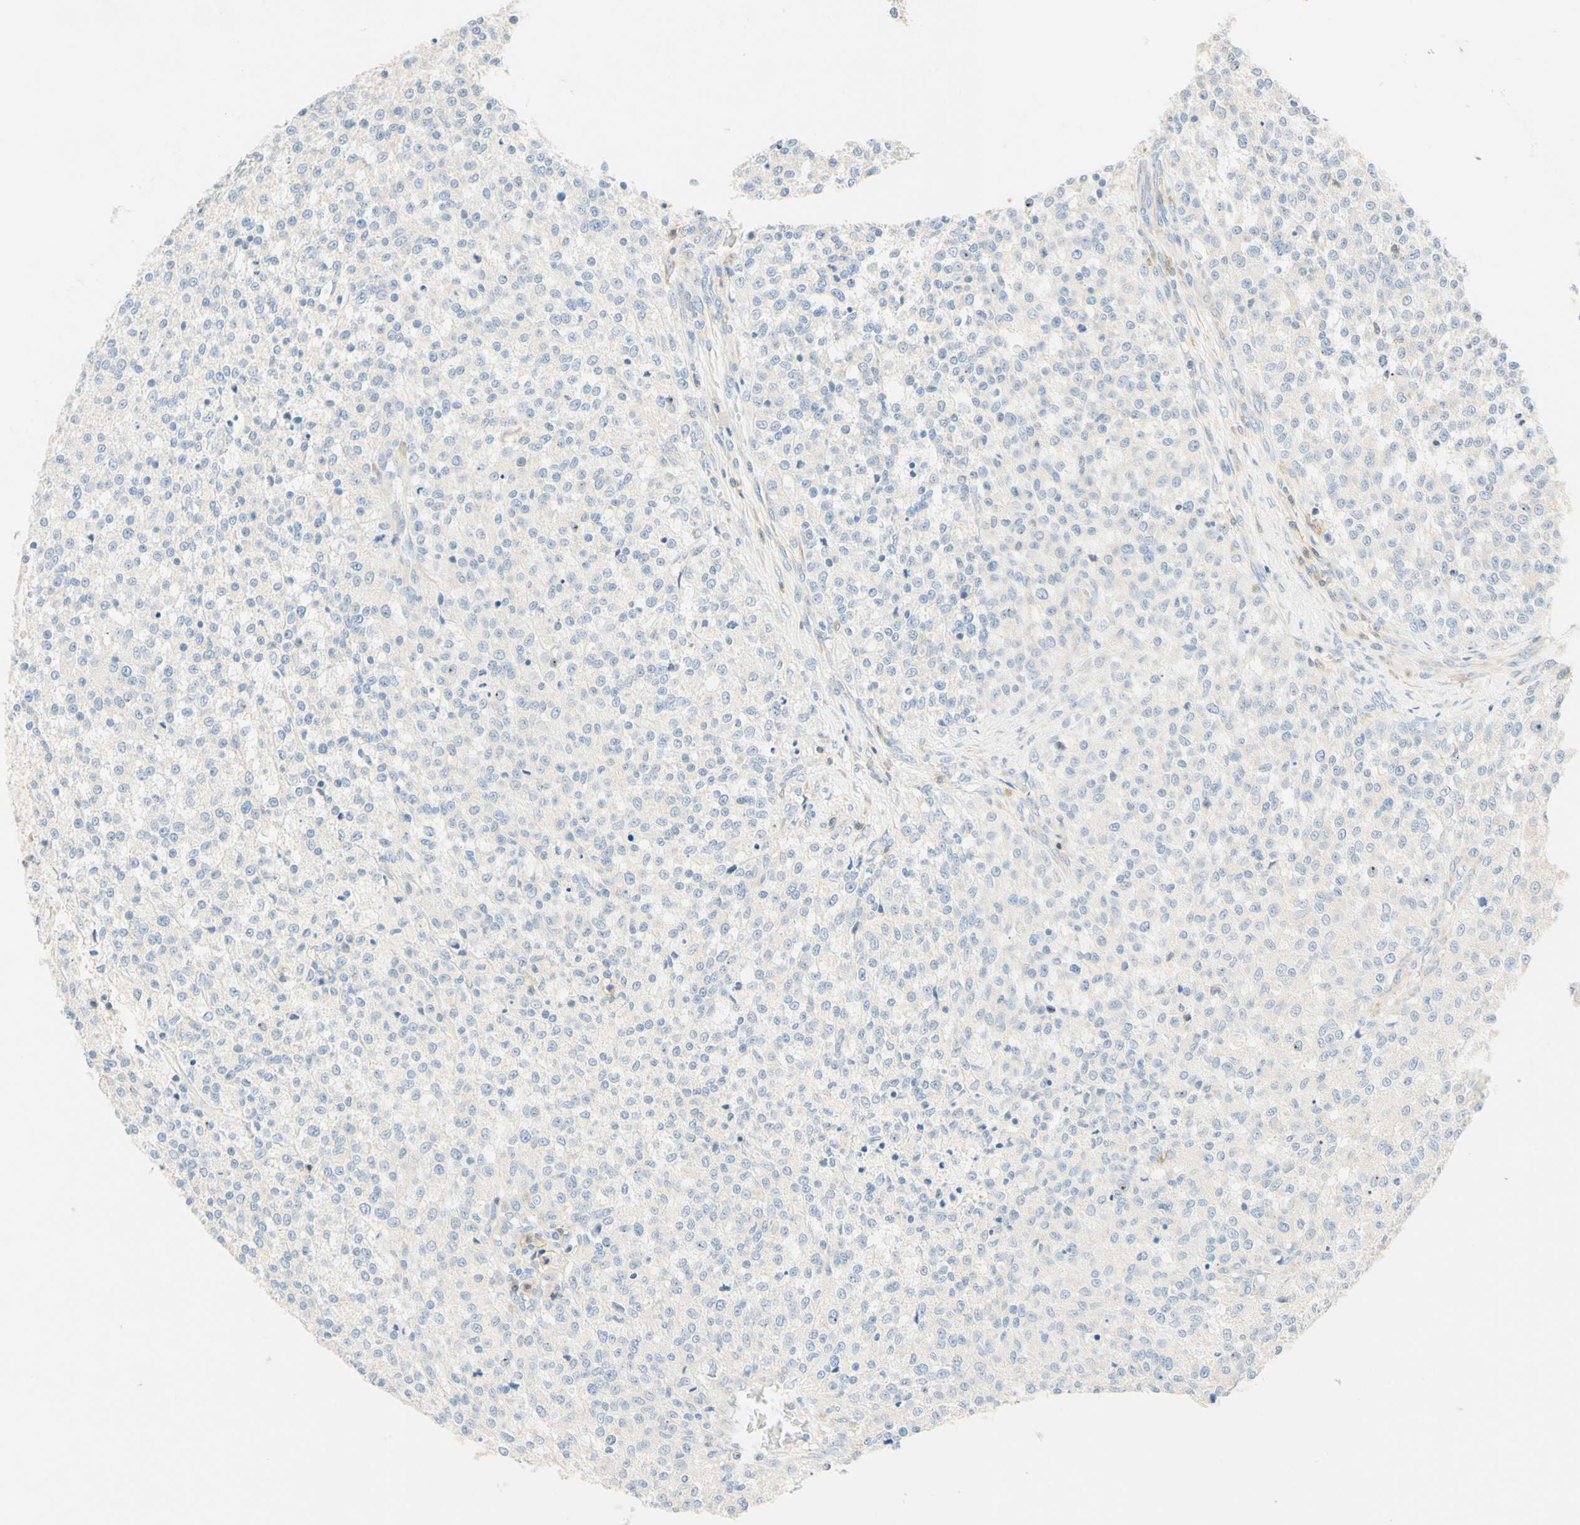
{"staining": {"intensity": "negative", "quantity": "none", "location": "none"}, "tissue": "testis cancer", "cell_type": "Tumor cells", "image_type": "cancer", "snomed": [{"axis": "morphology", "description": "Seminoma, NOS"}, {"axis": "topography", "description": "Testis"}], "caption": "The image shows no significant staining in tumor cells of testis cancer.", "gene": "LAT", "patient": {"sex": "male", "age": 59}}